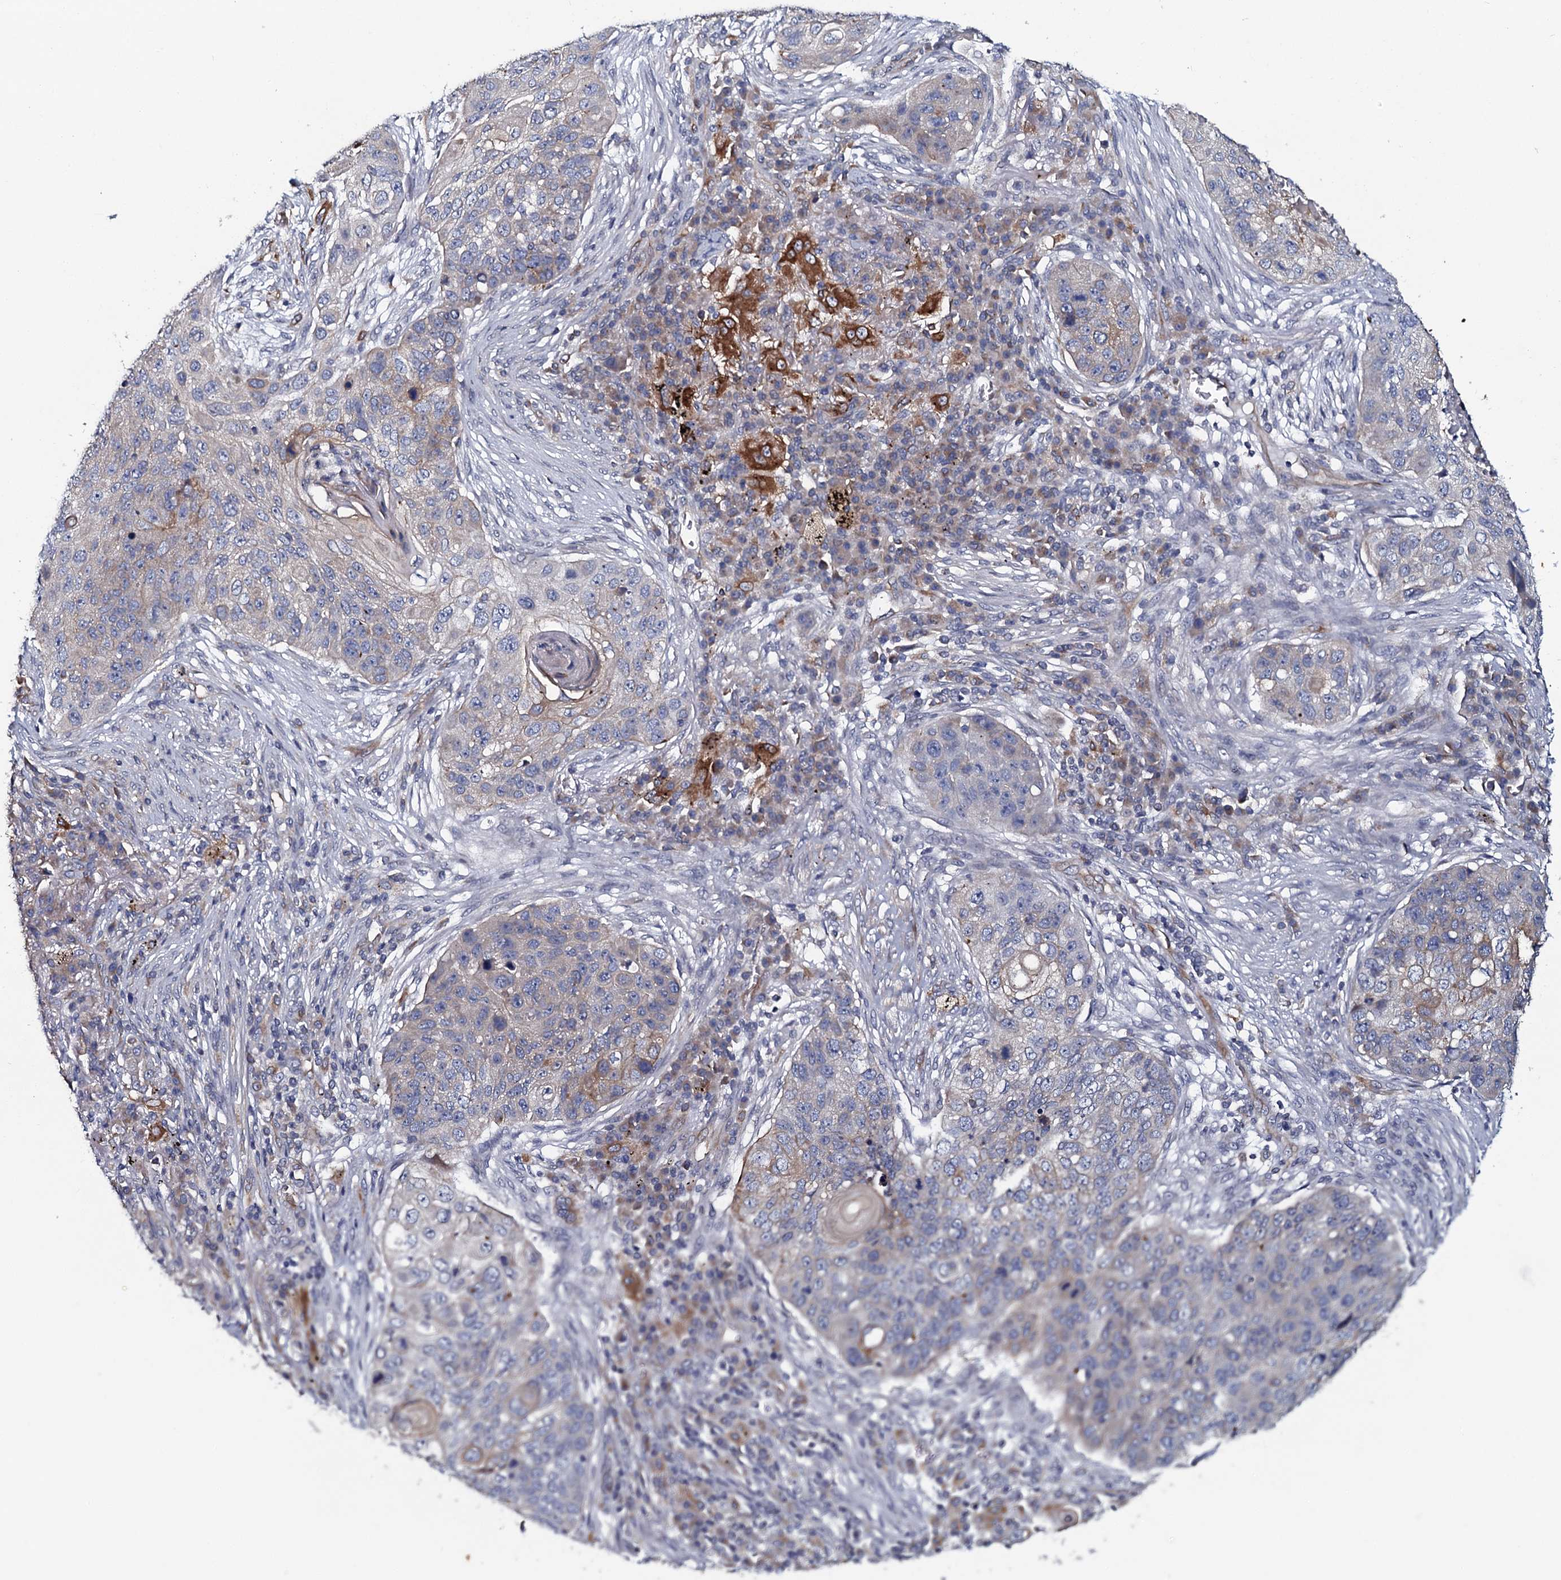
{"staining": {"intensity": "moderate", "quantity": "<25%", "location": "cytoplasmic/membranous"}, "tissue": "lung cancer", "cell_type": "Tumor cells", "image_type": "cancer", "snomed": [{"axis": "morphology", "description": "Squamous cell carcinoma, NOS"}, {"axis": "topography", "description": "Lung"}], "caption": "Lung squamous cell carcinoma stained with a brown dye displays moderate cytoplasmic/membranous positive positivity in about <25% of tumor cells.", "gene": "TMEM151A", "patient": {"sex": "female", "age": 63}}